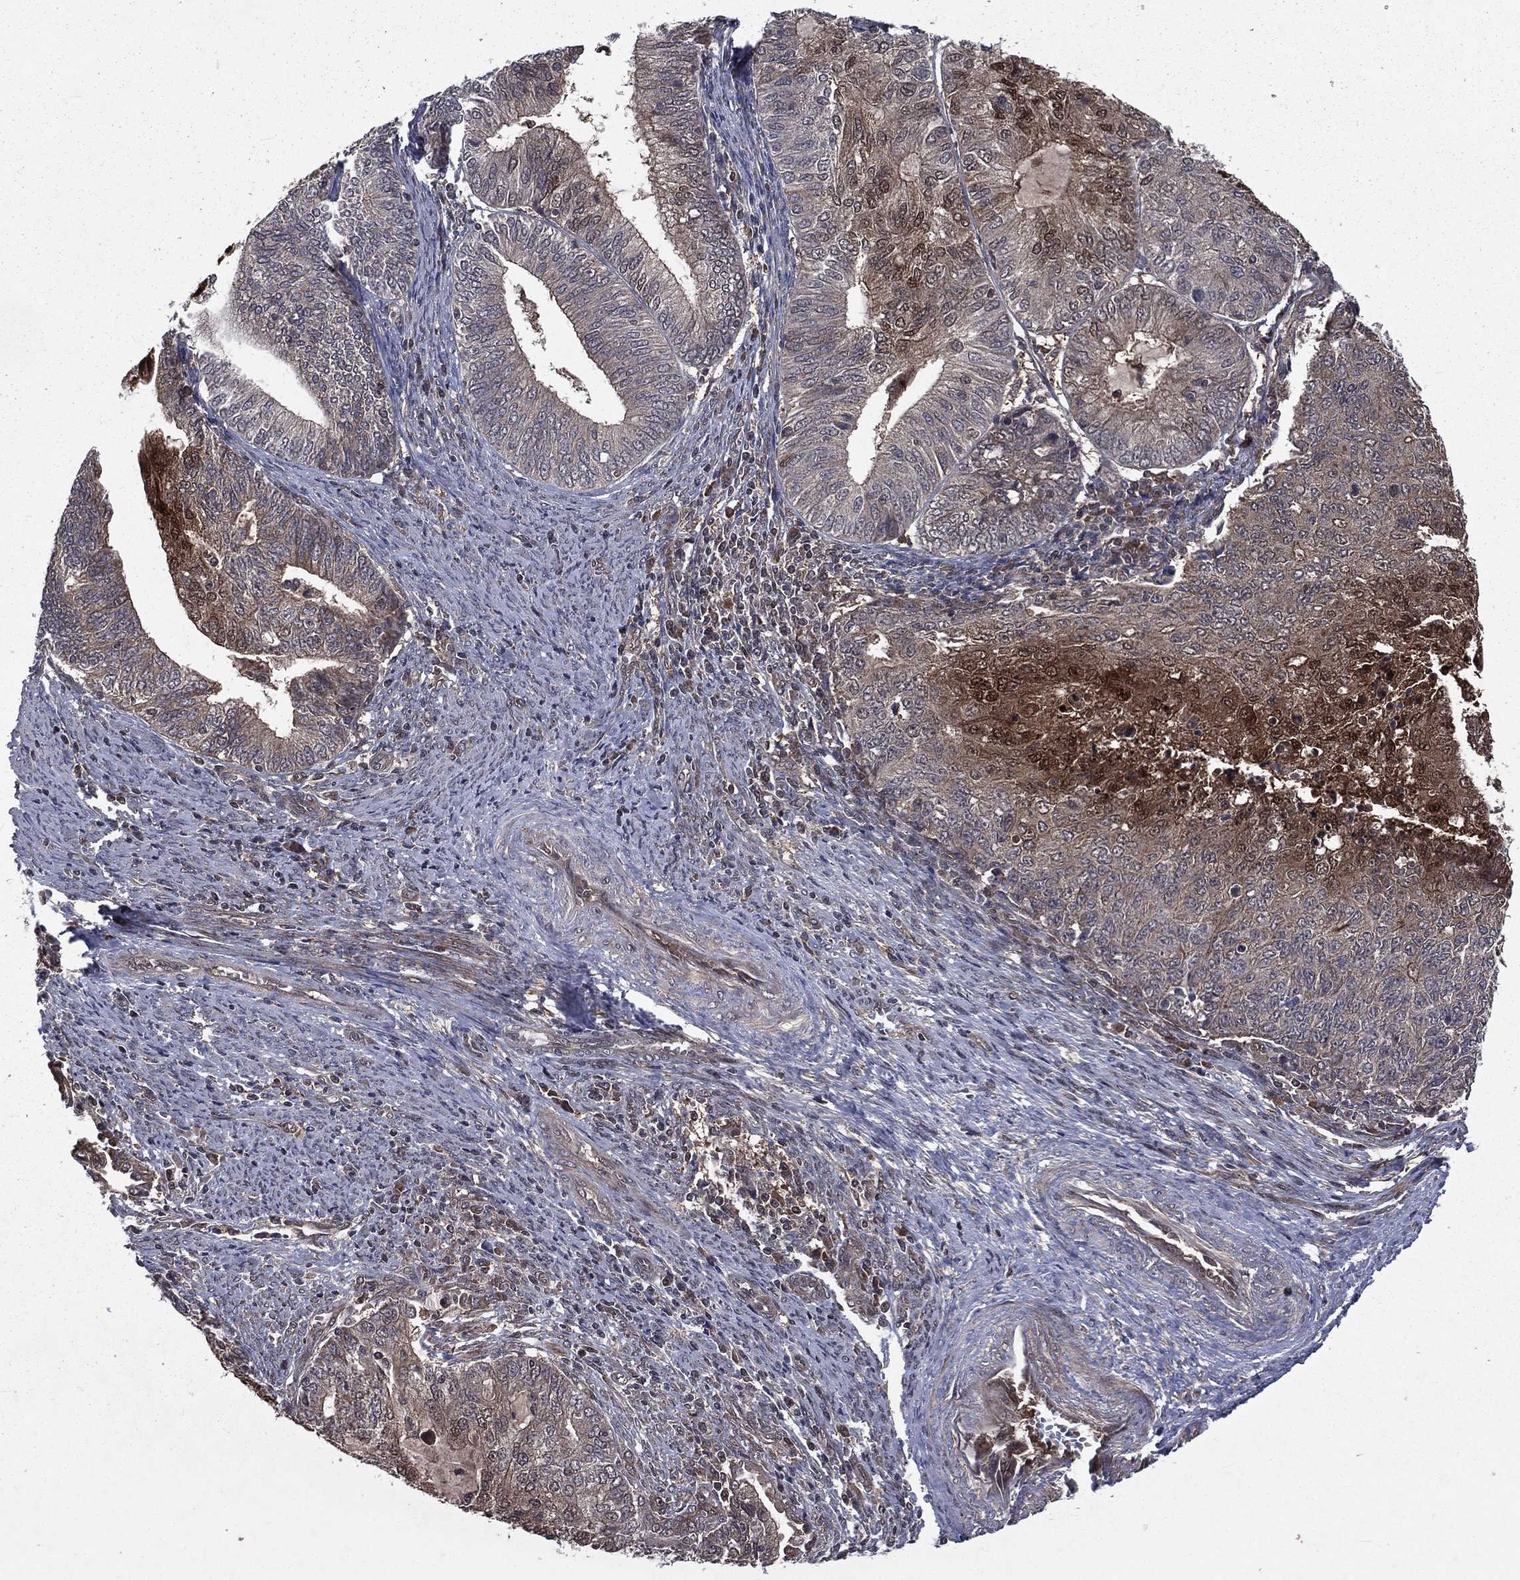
{"staining": {"intensity": "moderate", "quantity": "<25%", "location": "cytoplasmic/membranous"}, "tissue": "endometrial cancer", "cell_type": "Tumor cells", "image_type": "cancer", "snomed": [{"axis": "morphology", "description": "Adenocarcinoma, NOS"}, {"axis": "topography", "description": "Endometrium"}], "caption": "This image demonstrates immunohistochemistry (IHC) staining of endometrial cancer (adenocarcinoma), with low moderate cytoplasmic/membranous expression in about <25% of tumor cells.", "gene": "FGD1", "patient": {"sex": "female", "age": 82}}